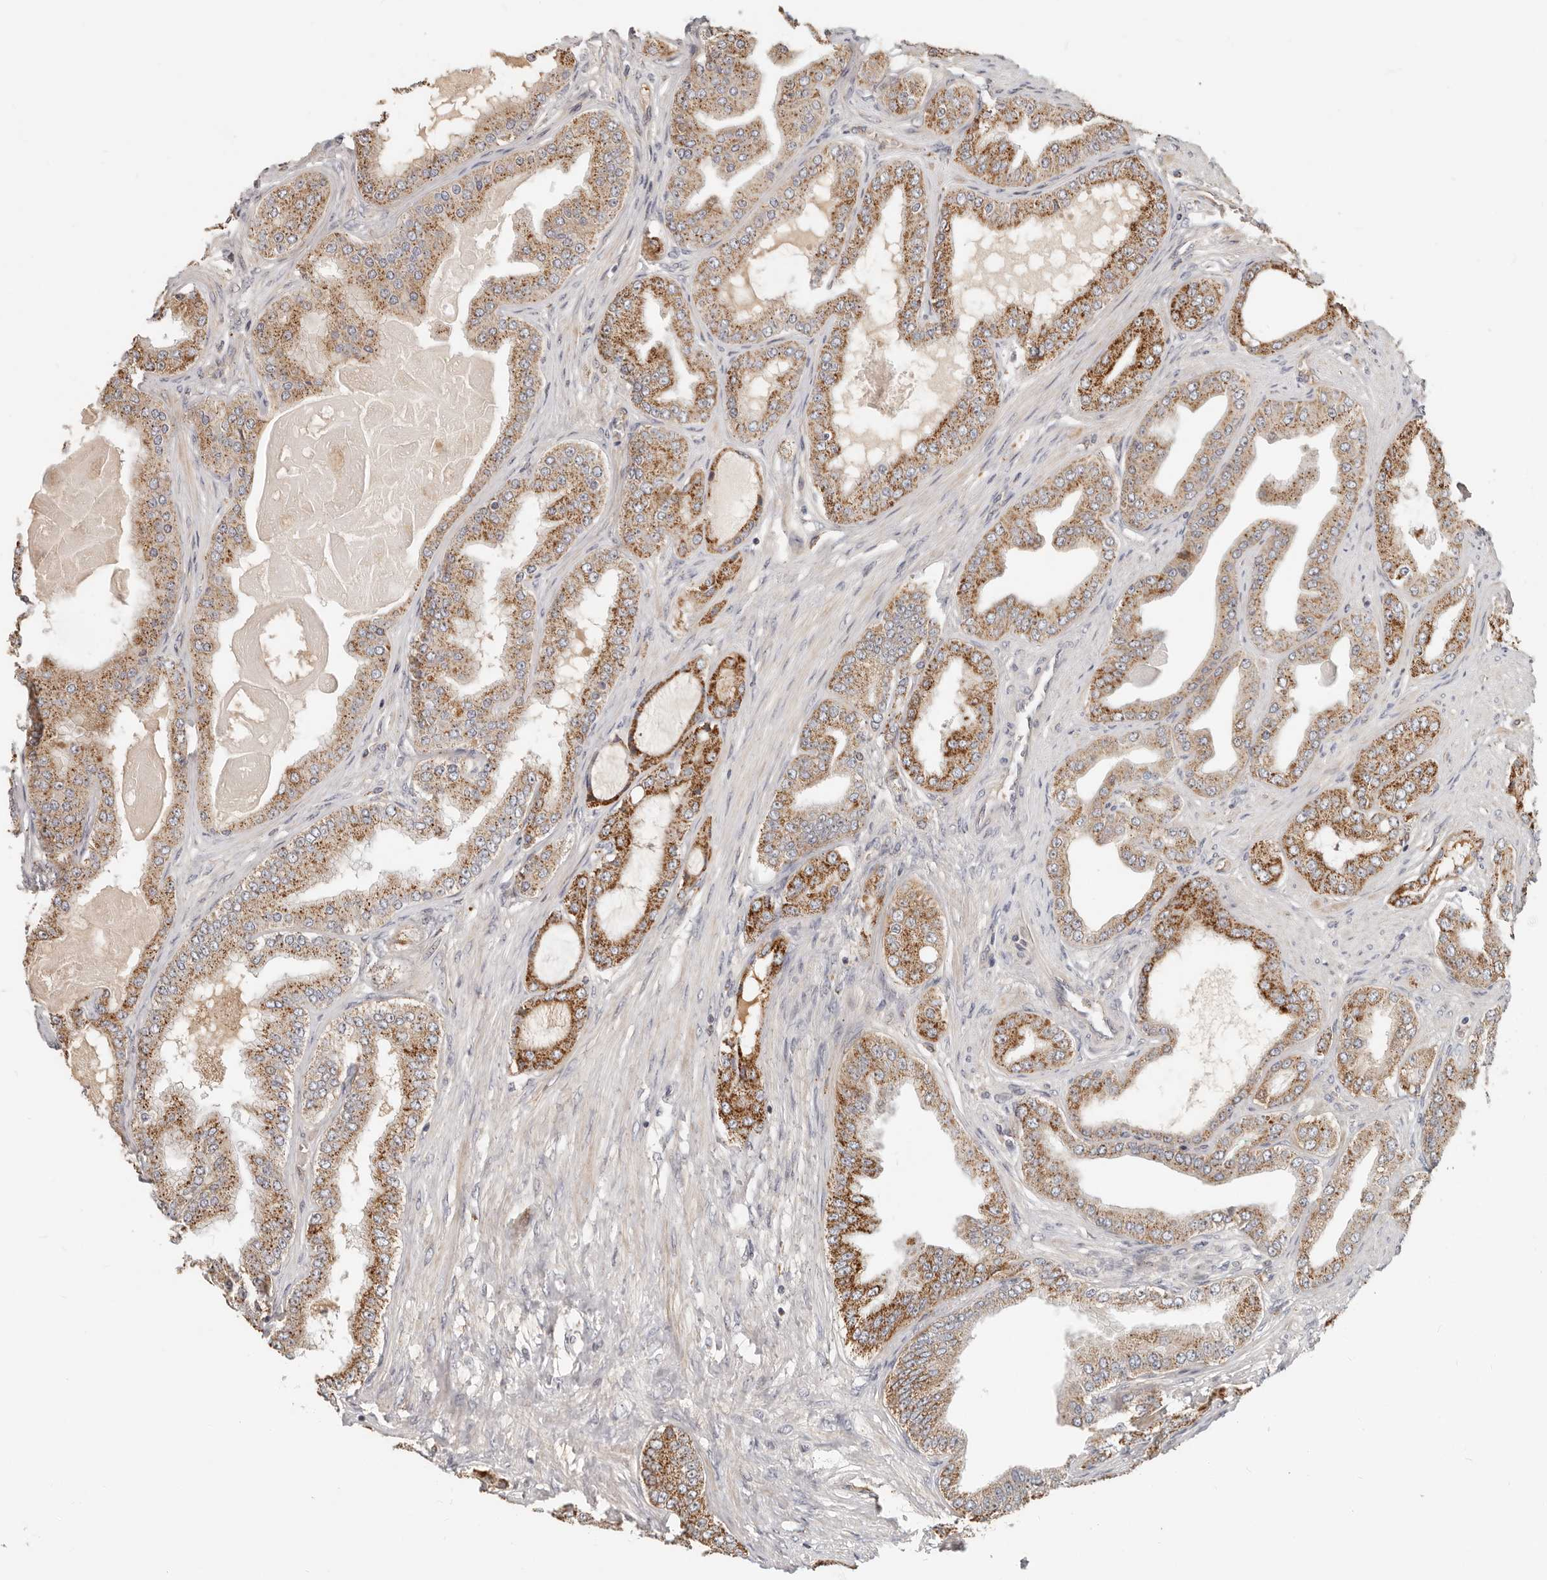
{"staining": {"intensity": "strong", "quantity": ">75%", "location": "cytoplasmic/membranous"}, "tissue": "prostate cancer", "cell_type": "Tumor cells", "image_type": "cancer", "snomed": [{"axis": "morphology", "description": "Adenocarcinoma, High grade"}, {"axis": "topography", "description": "Prostate"}], "caption": "High-grade adenocarcinoma (prostate) stained with a brown dye demonstrates strong cytoplasmic/membranous positive expression in approximately >75% of tumor cells.", "gene": "ZRANB1", "patient": {"sex": "male", "age": 60}}